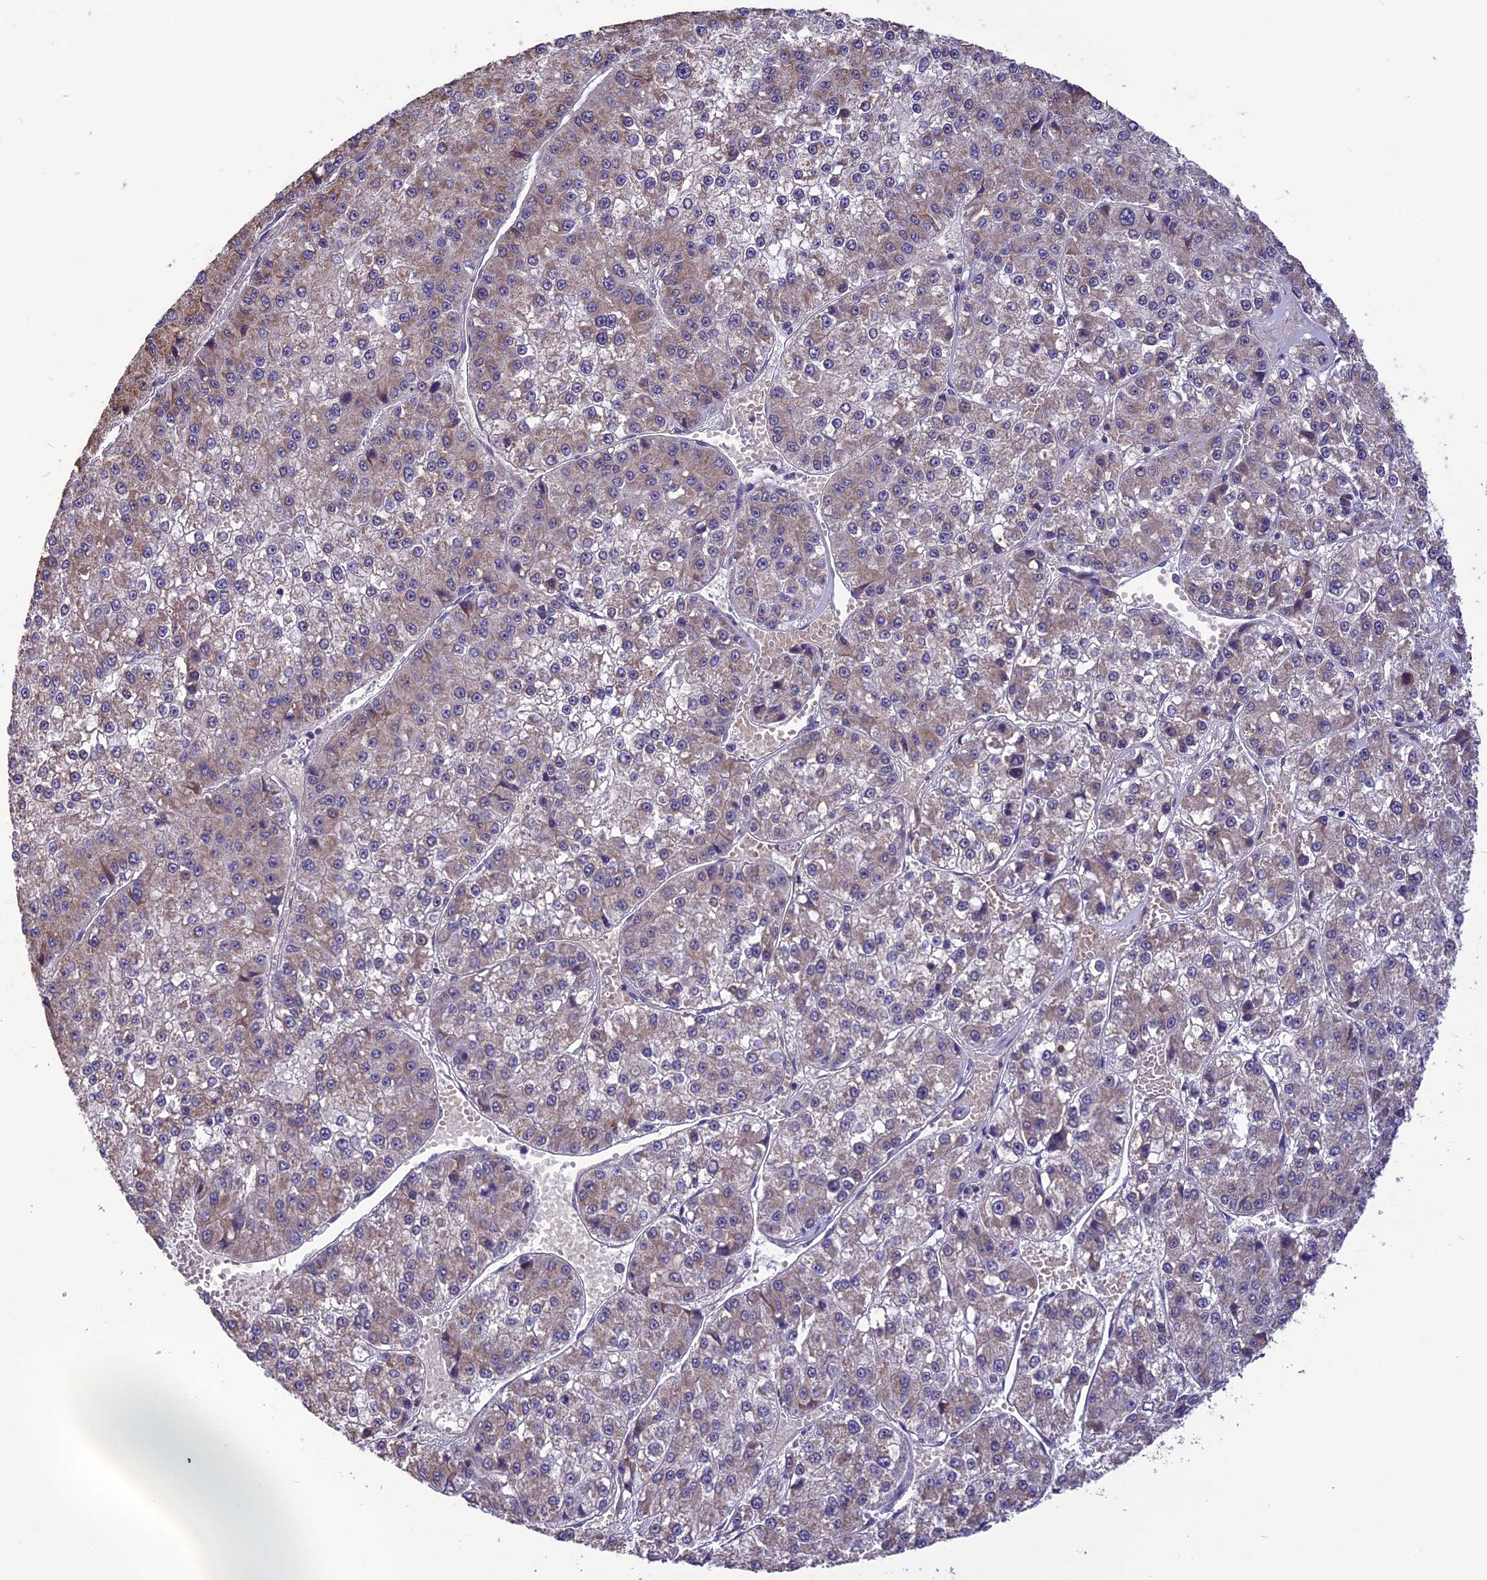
{"staining": {"intensity": "weak", "quantity": "<25%", "location": "cytoplasmic/membranous"}, "tissue": "liver cancer", "cell_type": "Tumor cells", "image_type": "cancer", "snomed": [{"axis": "morphology", "description": "Carcinoma, Hepatocellular, NOS"}, {"axis": "topography", "description": "Liver"}], "caption": "Immunohistochemistry (IHC) micrograph of human liver cancer stained for a protein (brown), which displays no positivity in tumor cells.", "gene": "PSMF1", "patient": {"sex": "female", "age": 73}}